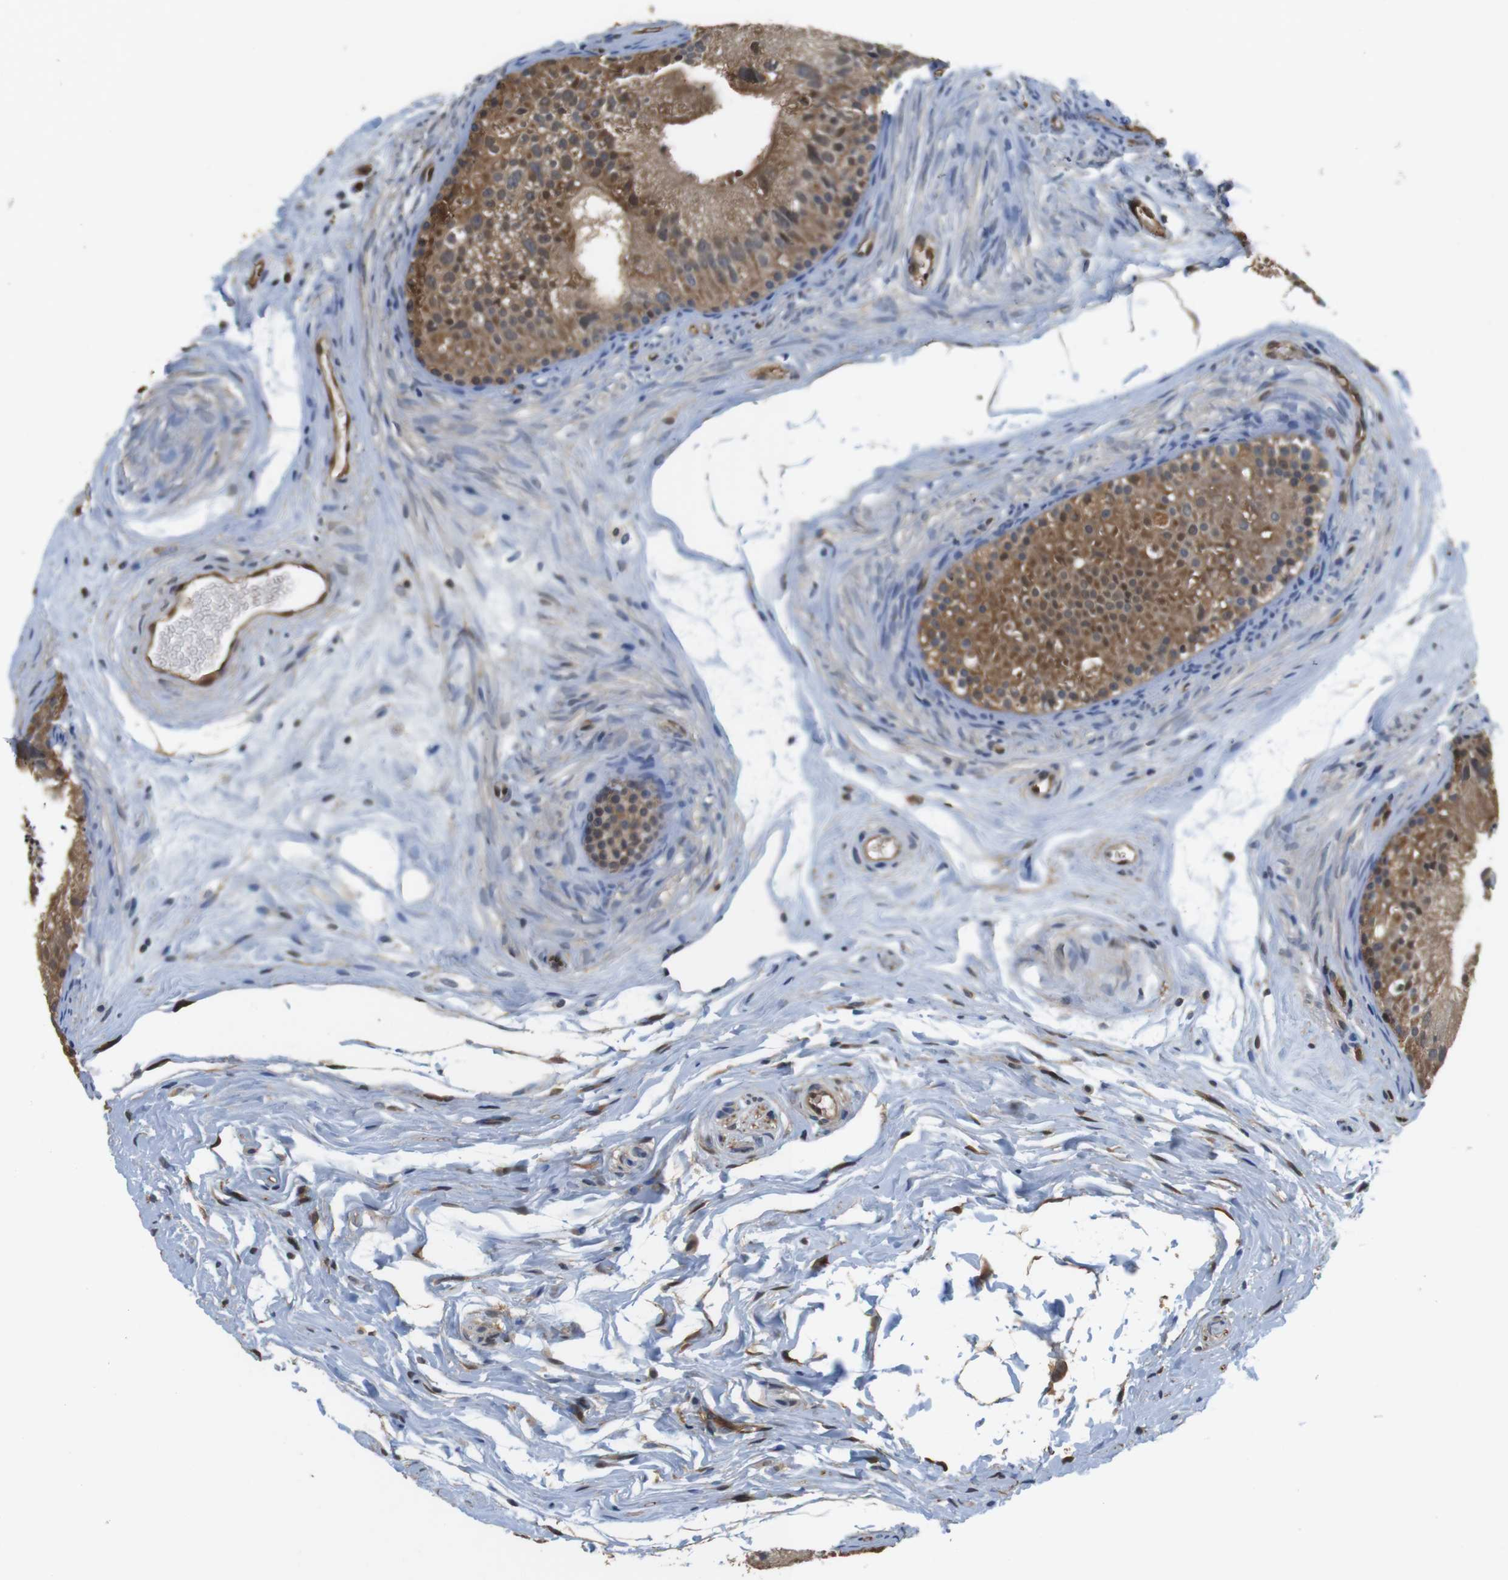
{"staining": {"intensity": "moderate", "quantity": ">75%", "location": "cytoplasmic/membranous,nuclear"}, "tissue": "epididymis", "cell_type": "Glandular cells", "image_type": "normal", "snomed": [{"axis": "morphology", "description": "Normal tissue, NOS"}, {"axis": "topography", "description": "Epididymis"}], "caption": "Immunohistochemistry (DAB) staining of normal epididymis exhibits moderate cytoplasmic/membranous,nuclear protein expression in about >75% of glandular cells.", "gene": "LDHA", "patient": {"sex": "male", "age": 56}}